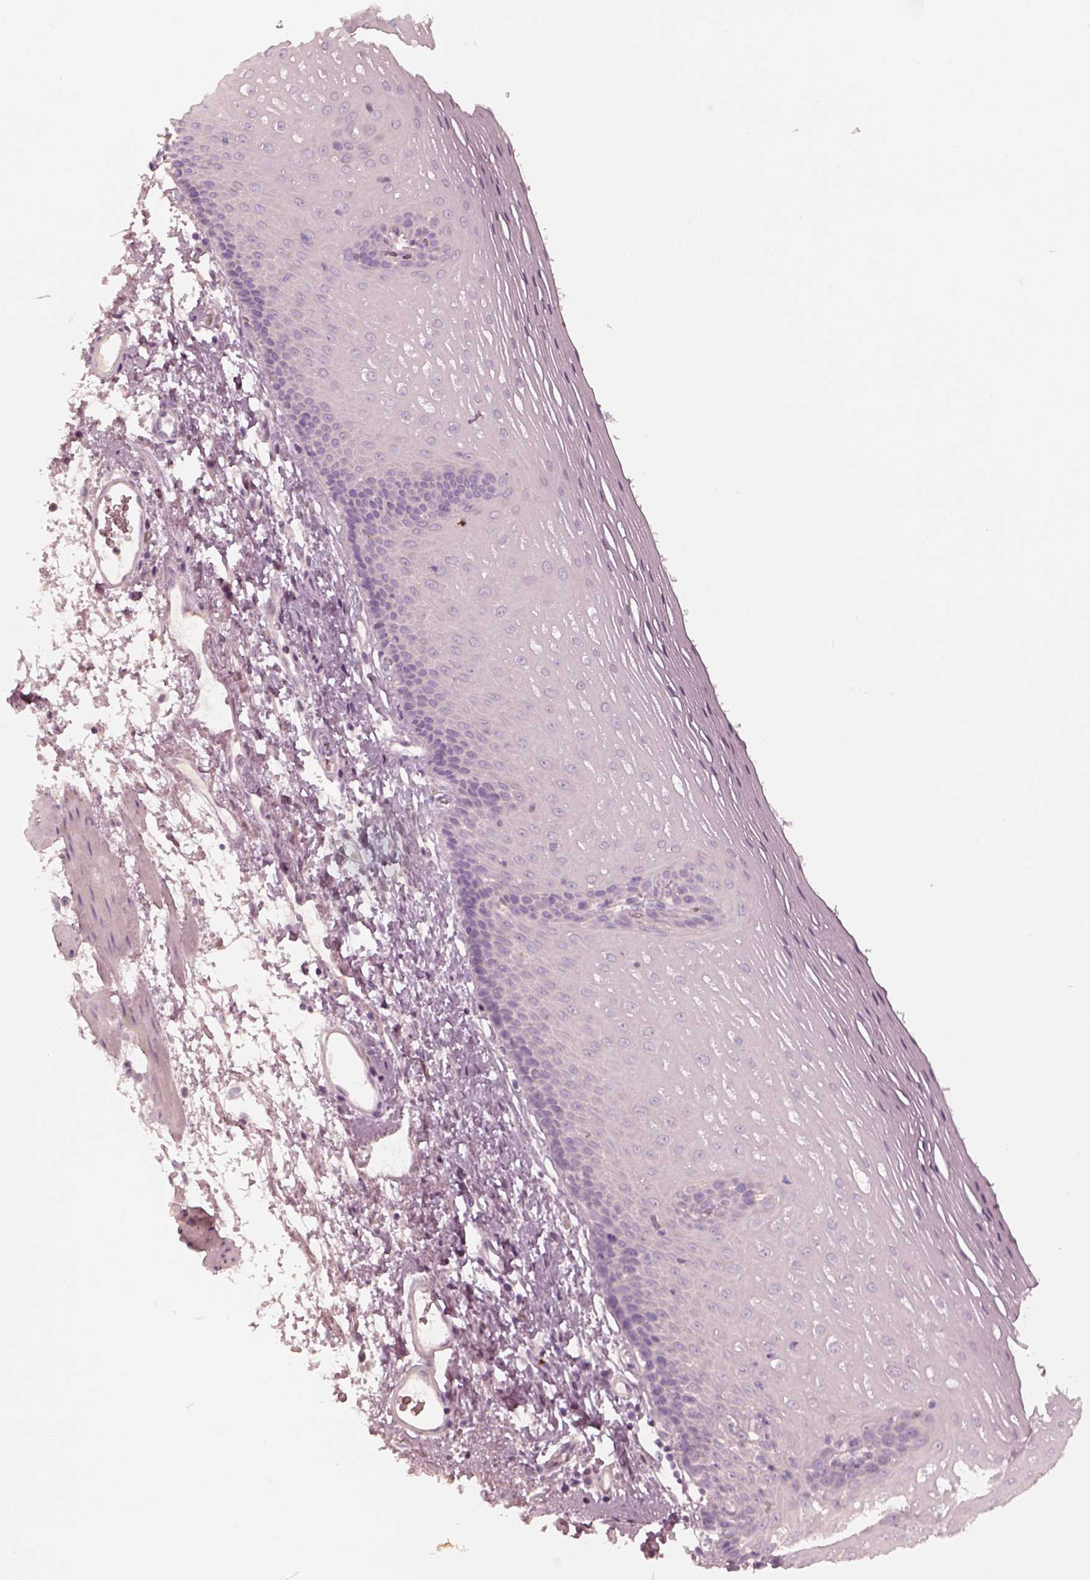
{"staining": {"intensity": "negative", "quantity": "none", "location": "none"}, "tissue": "esophagus", "cell_type": "Squamous epithelial cells", "image_type": "normal", "snomed": [{"axis": "morphology", "description": "Normal tissue, NOS"}, {"axis": "topography", "description": "Esophagus"}], "caption": "Immunohistochemistry micrograph of unremarkable human esophagus stained for a protein (brown), which displays no staining in squamous epithelial cells.", "gene": "SPATA6L", "patient": {"sex": "male", "age": 76}}